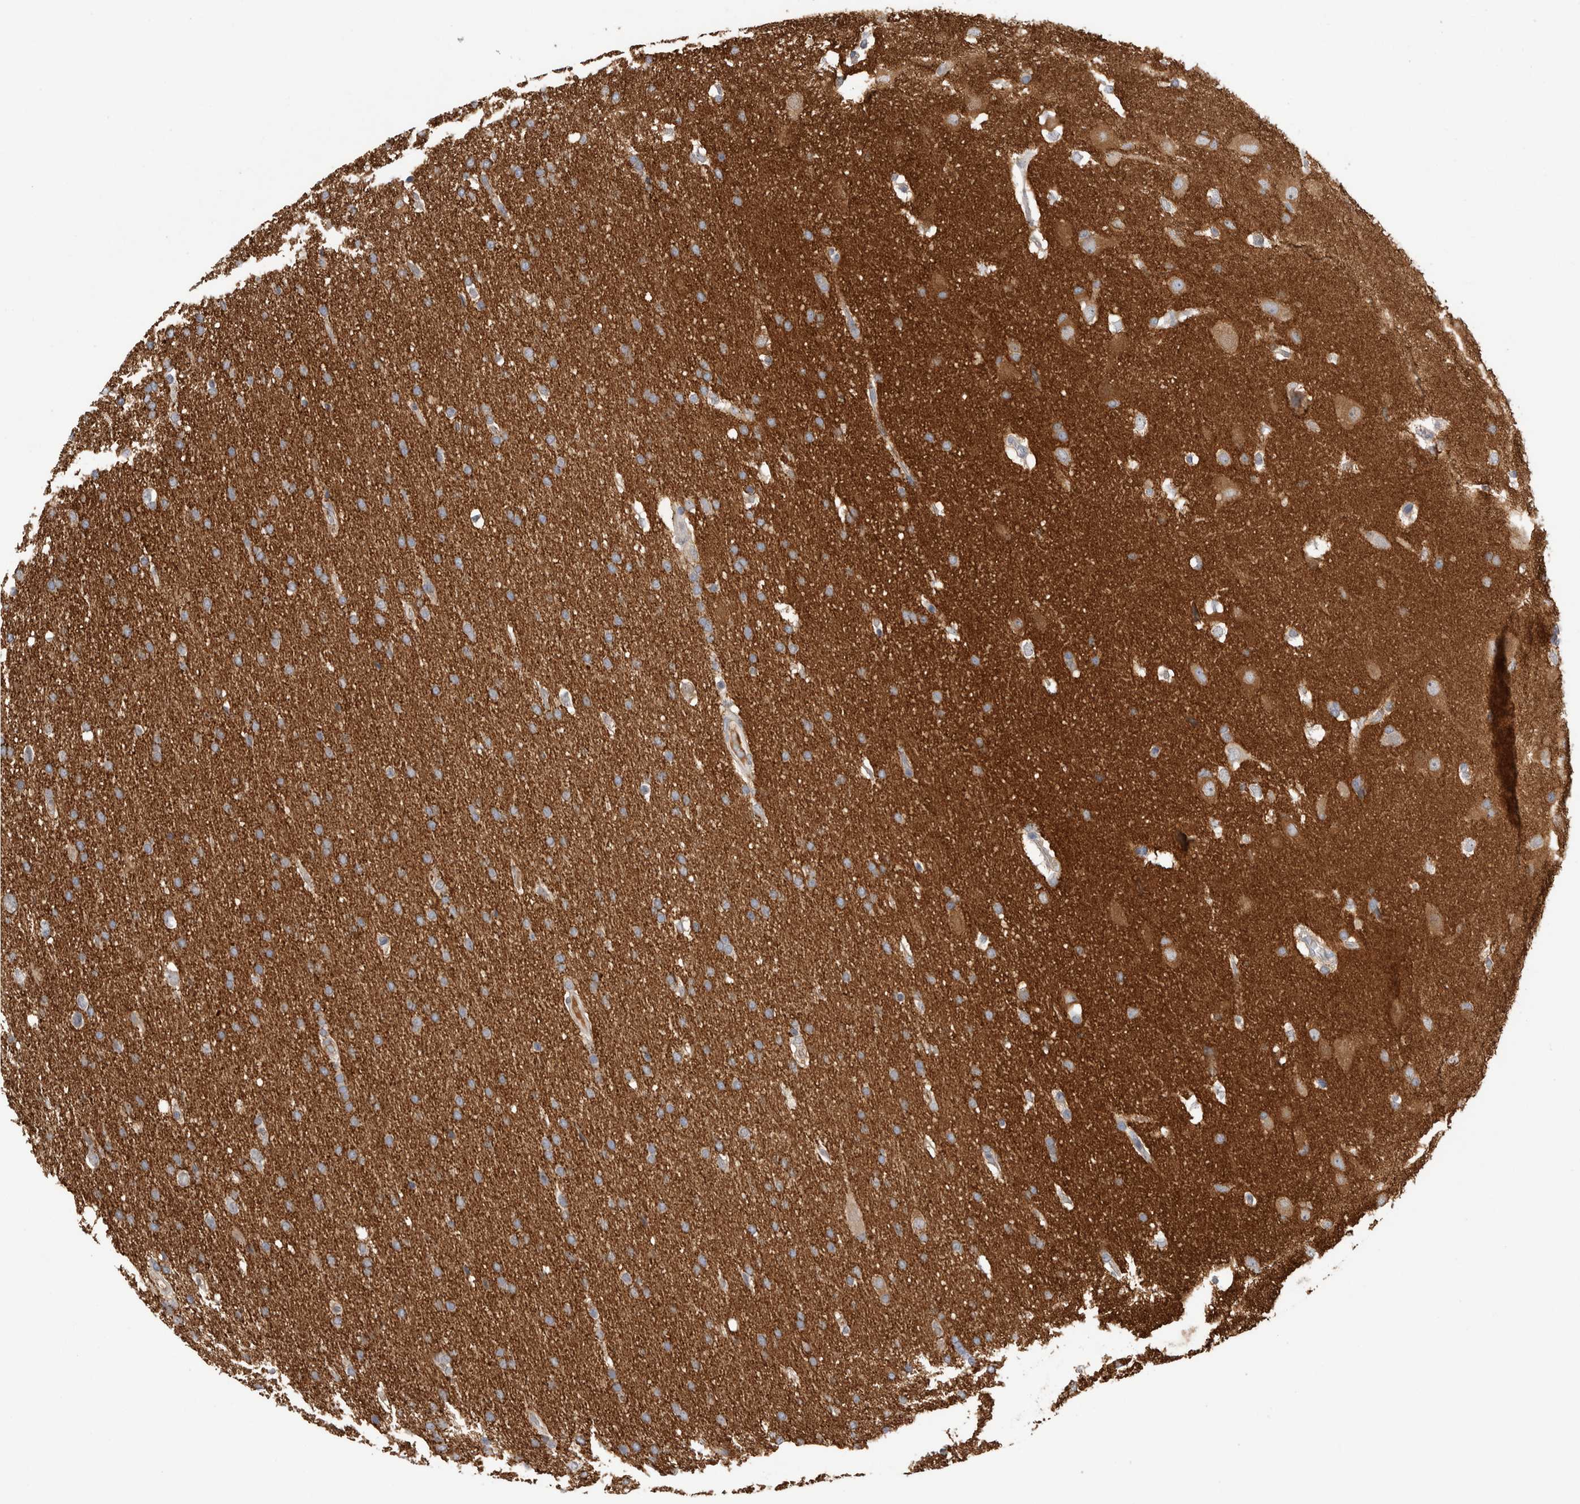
{"staining": {"intensity": "moderate", "quantity": "25%-75%", "location": "cytoplasmic/membranous"}, "tissue": "glioma", "cell_type": "Tumor cells", "image_type": "cancer", "snomed": [{"axis": "morphology", "description": "Glioma, malignant, Low grade"}, {"axis": "topography", "description": "Brain"}], "caption": "This is a photomicrograph of IHC staining of glioma, which shows moderate expression in the cytoplasmic/membranous of tumor cells.", "gene": "PPP3CC", "patient": {"sex": "female", "age": 37}}